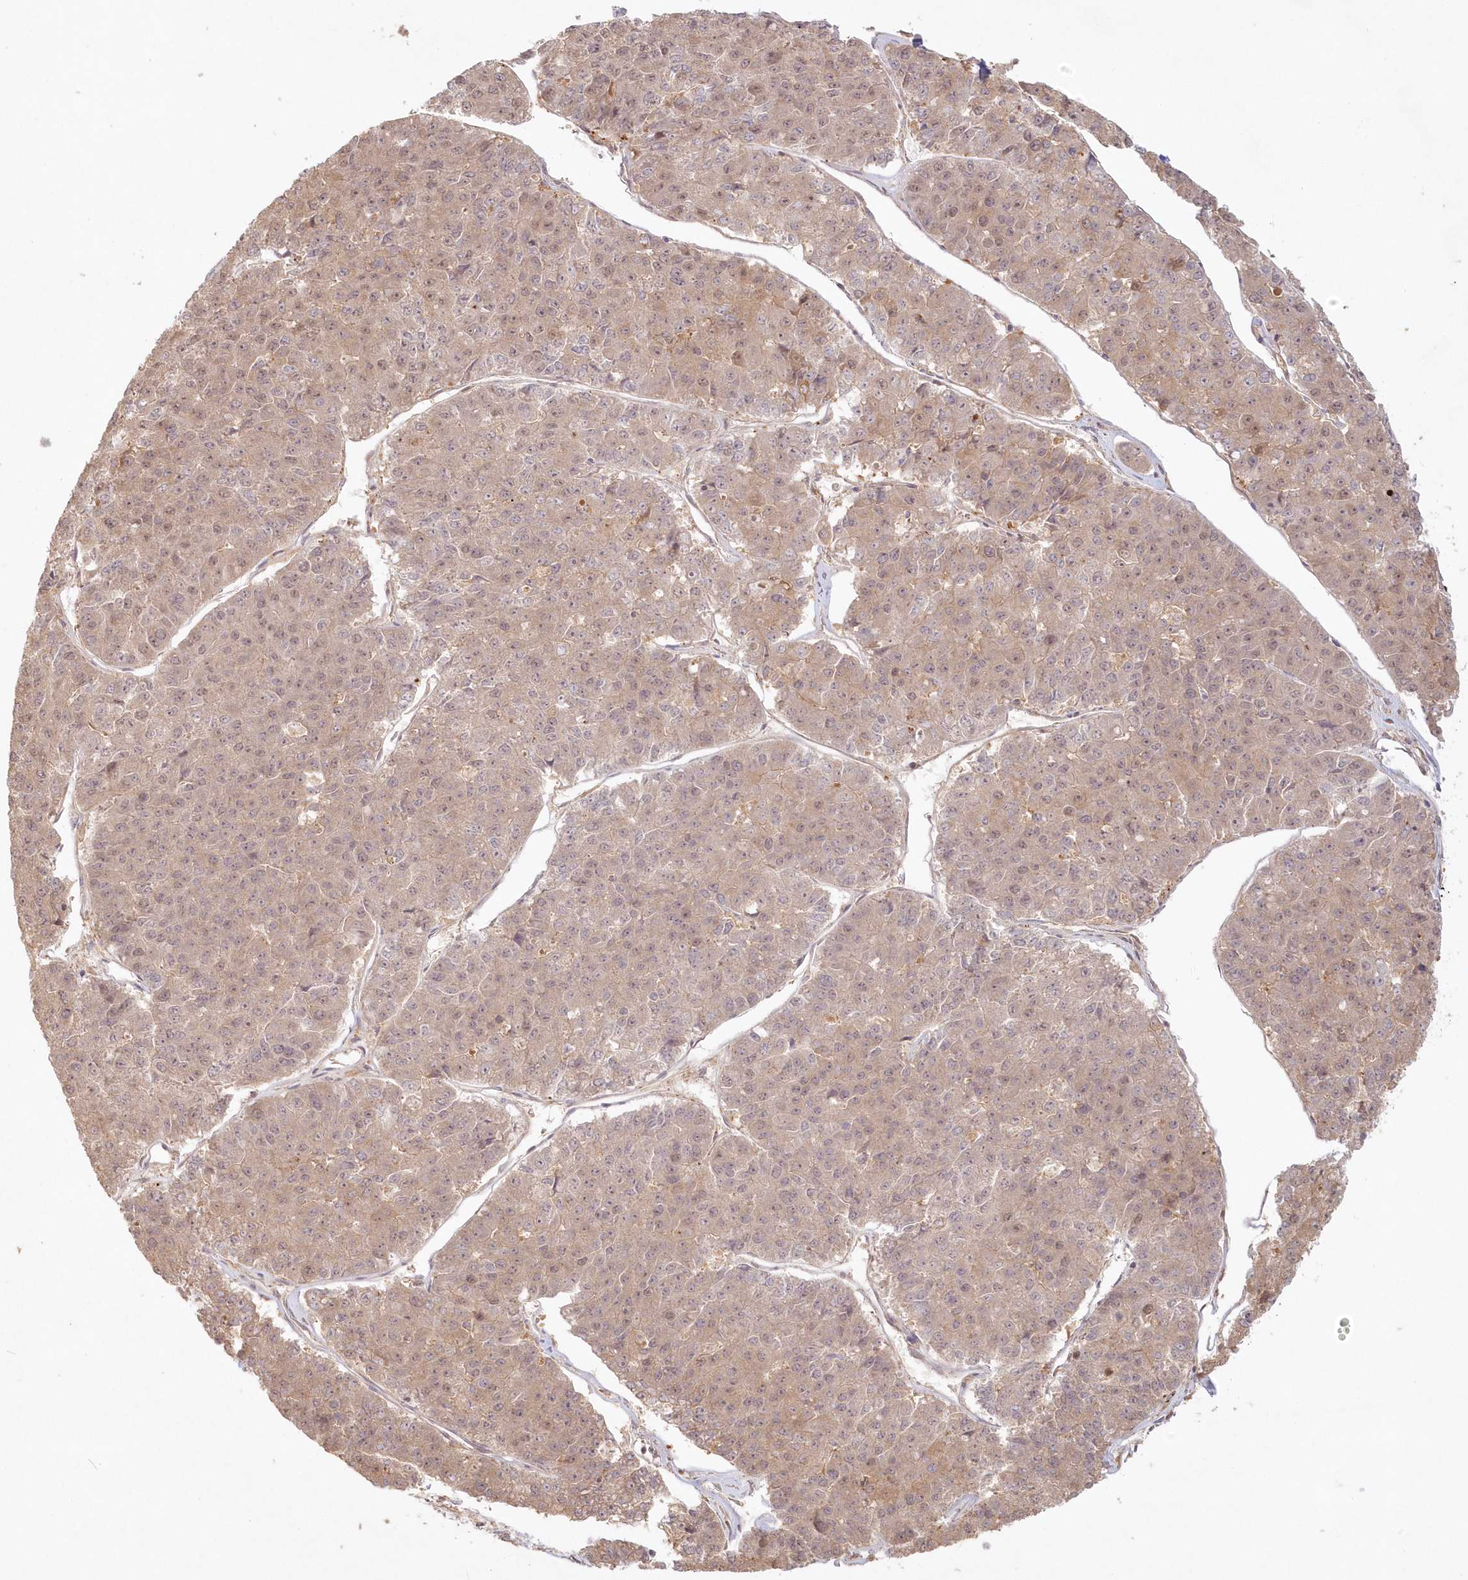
{"staining": {"intensity": "weak", "quantity": ">75%", "location": "cytoplasmic/membranous,nuclear"}, "tissue": "pancreatic cancer", "cell_type": "Tumor cells", "image_type": "cancer", "snomed": [{"axis": "morphology", "description": "Adenocarcinoma, NOS"}, {"axis": "topography", "description": "Pancreas"}], "caption": "Brown immunohistochemical staining in human pancreatic adenocarcinoma demonstrates weak cytoplasmic/membranous and nuclear positivity in about >75% of tumor cells. The protein of interest is stained brown, and the nuclei are stained in blue (DAB IHC with brightfield microscopy, high magnification).", "gene": "KIAA0232", "patient": {"sex": "male", "age": 50}}